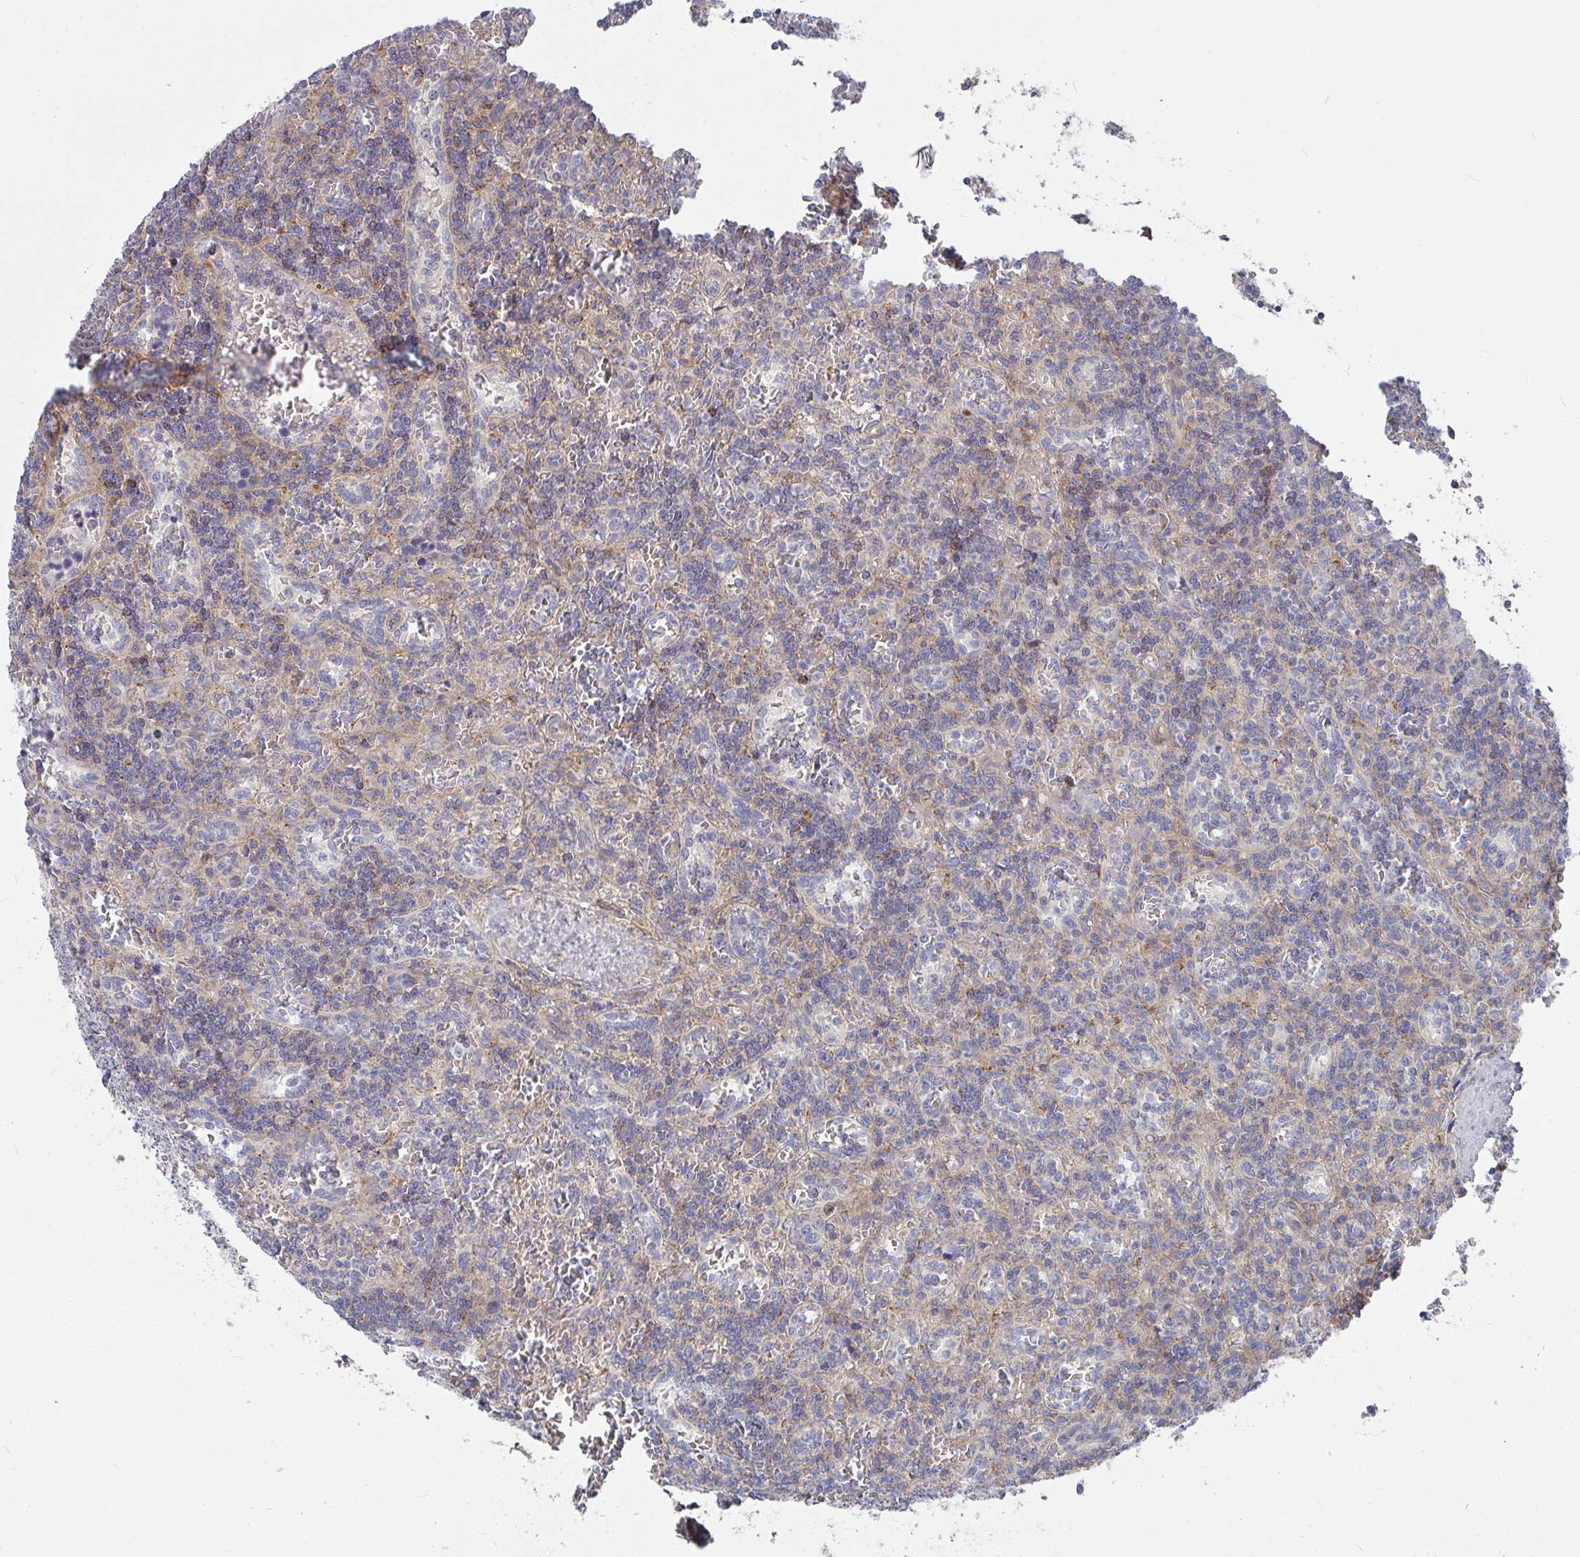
{"staining": {"intensity": "weak", "quantity": "<25%", "location": "cytoplasmic/membranous"}, "tissue": "lymphoma", "cell_type": "Tumor cells", "image_type": "cancer", "snomed": [{"axis": "morphology", "description": "Malignant lymphoma, non-Hodgkin's type, Low grade"}, {"axis": "topography", "description": "Spleen"}], "caption": "A photomicrograph of human lymphoma is negative for staining in tumor cells. (DAB IHC visualized using brightfield microscopy, high magnification).", "gene": "RHEBL1", "patient": {"sex": "male", "age": 73}}